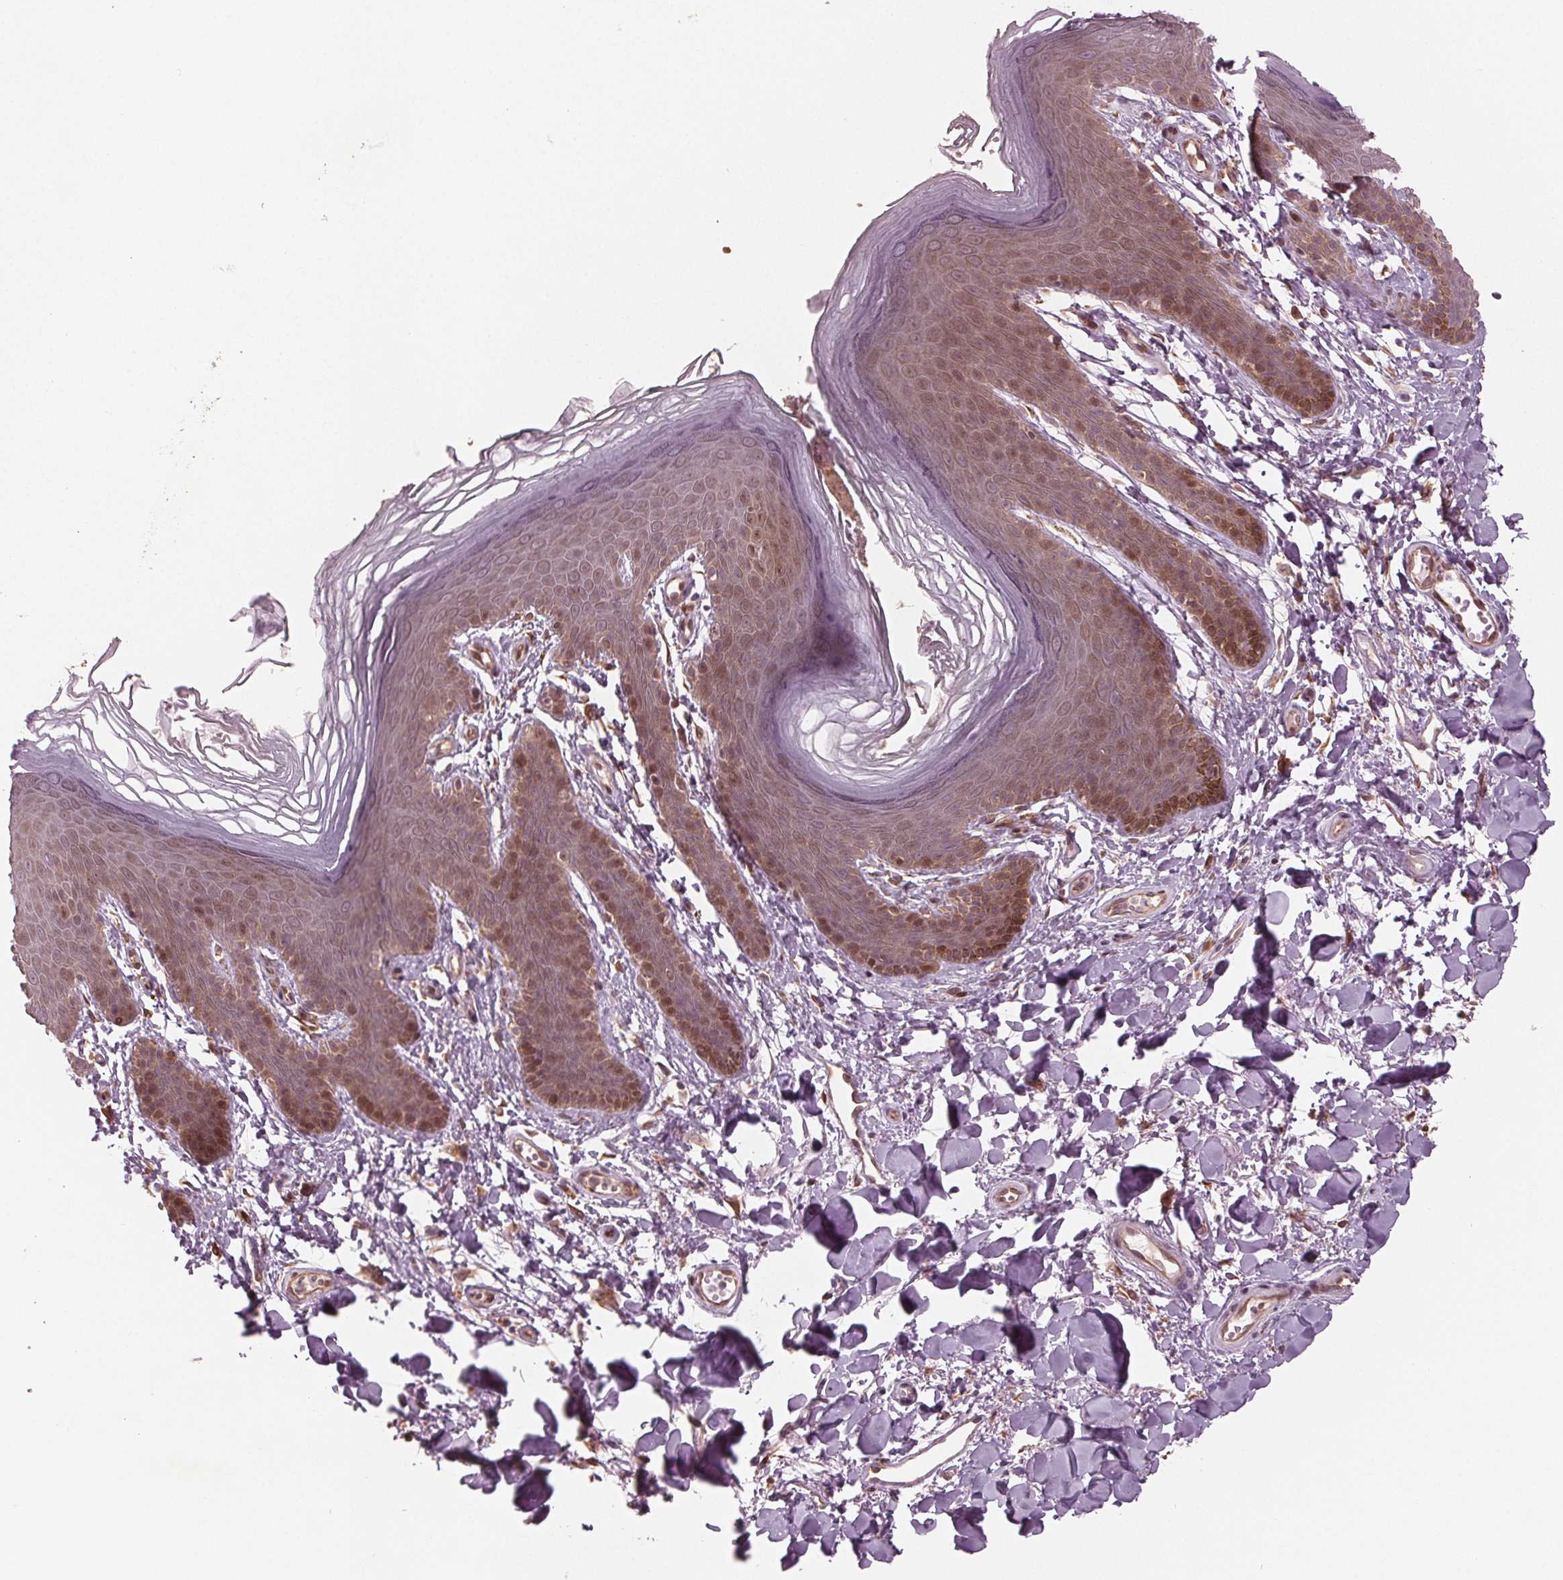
{"staining": {"intensity": "moderate", "quantity": "25%-75%", "location": "cytoplasmic/membranous,nuclear"}, "tissue": "skin", "cell_type": "Epidermal cells", "image_type": "normal", "snomed": [{"axis": "morphology", "description": "Normal tissue, NOS"}, {"axis": "topography", "description": "Anal"}], "caption": "Protein staining shows moderate cytoplasmic/membranous,nuclear expression in about 25%-75% of epidermal cells in benign skin. The staining was performed using DAB to visualize the protein expression in brown, while the nuclei were stained in blue with hematoxylin (Magnification: 20x).", "gene": "CMIP", "patient": {"sex": "male", "age": 53}}